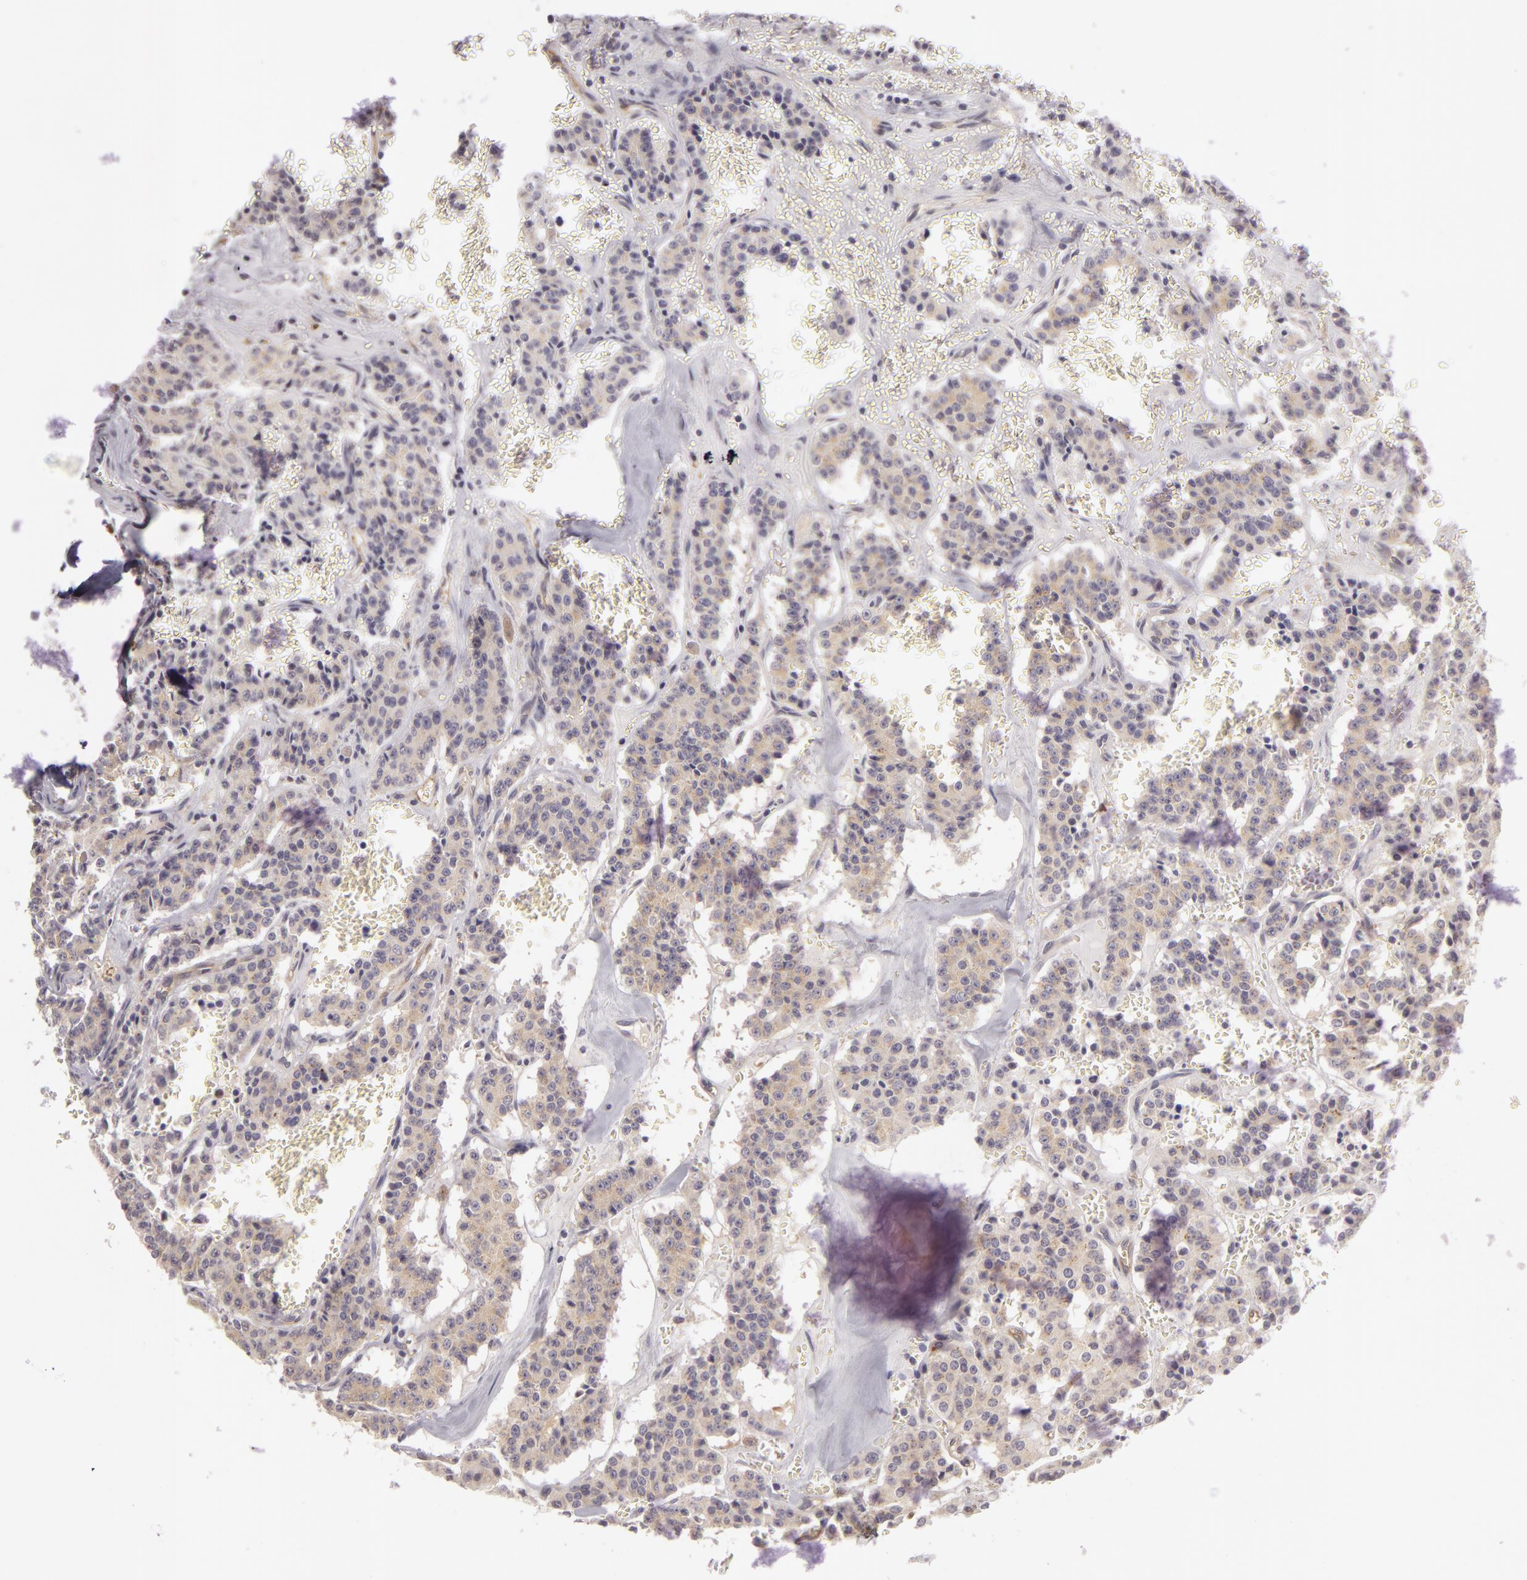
{"staining": {"intensity": "weak", "quantity": "25%-75%", "location": "cytoplasmic/membranous"}, "tissue": "carcinoid", "cell_type": "Tumor cells", "image_type": "cancer", "snomed": [{"axis": "morphology", "description": "Carcinoid, malignant, NOS"}, {"axis": "topography", "description": "Bronchus"}], "caption": "A photomicrograph showing weak cytoplasmic/membranous staining in about 25%-75% of tumor cells in carcinoid, as visualized by brown immunohistochemical staining.", "gene": "ZNF229", "patient": {"sex": "male", "age": 55}}